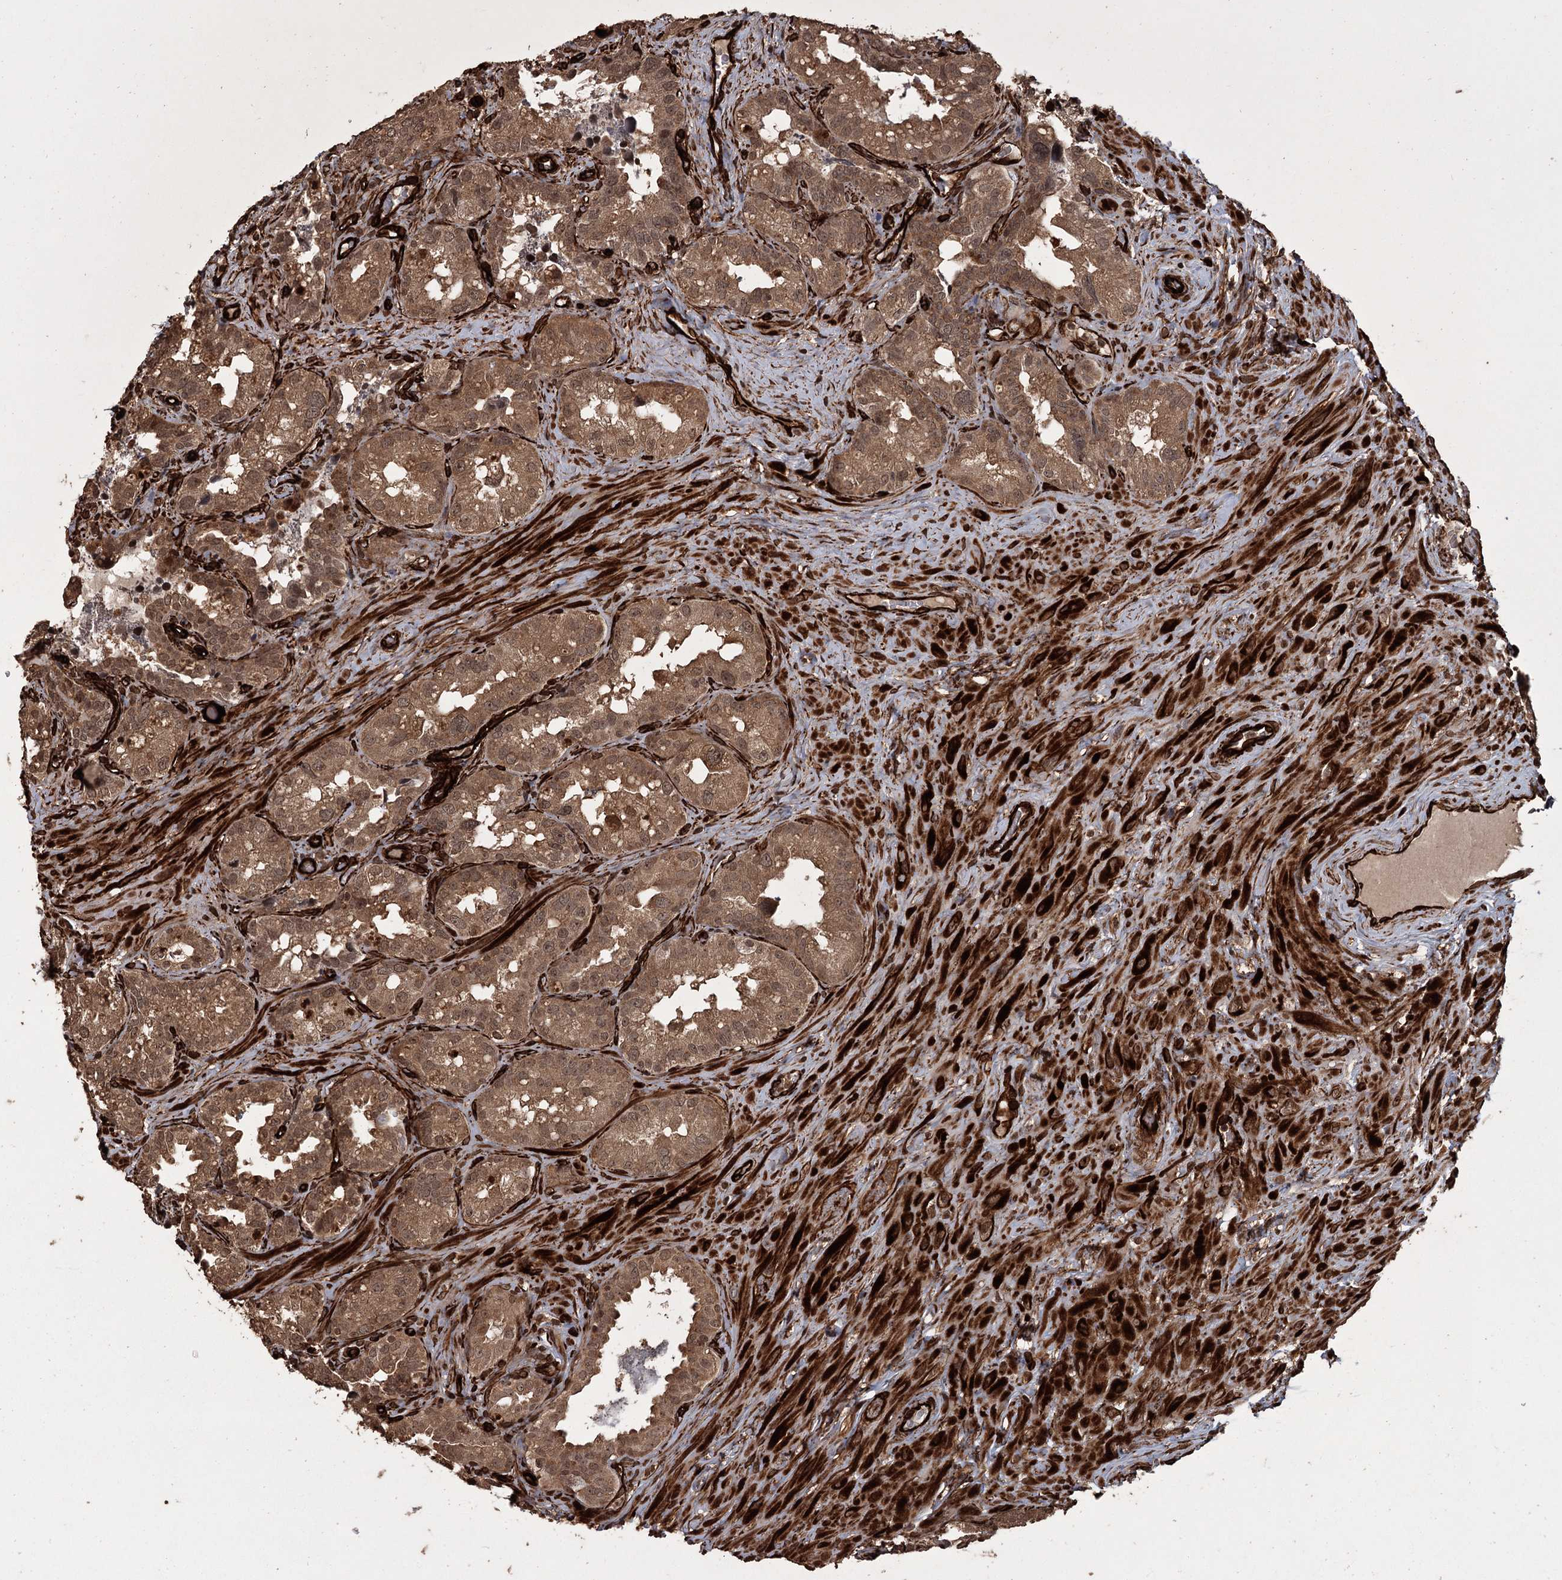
{"staining": {"intensity": "moderate", "quantity": ">75%", "location": "cytoplasmic/membranous,nuclear"}, "tissue": "seminal vesicle", "cell_type": "Glandular cells", "image_type": "normal", "snomed": [{"axis": "morphology", "description": "Normal tissue, NOS"}, {"axis": "topography", "description": "Seminal veicle"}, {"axis": "topography", "description": "Peripheral nerve tissue"}], "caption": "Seminal vesicle was stained to show a protein in brown. There is medium levels of moderate cytoplasmic/membranous,nuclear expression in about >75% of glandular cells. (Brightfield microscopy of DAB IHC at high magnification).", "gene": "RPAP3", "patient": {"sex": "male", "age": 67}}